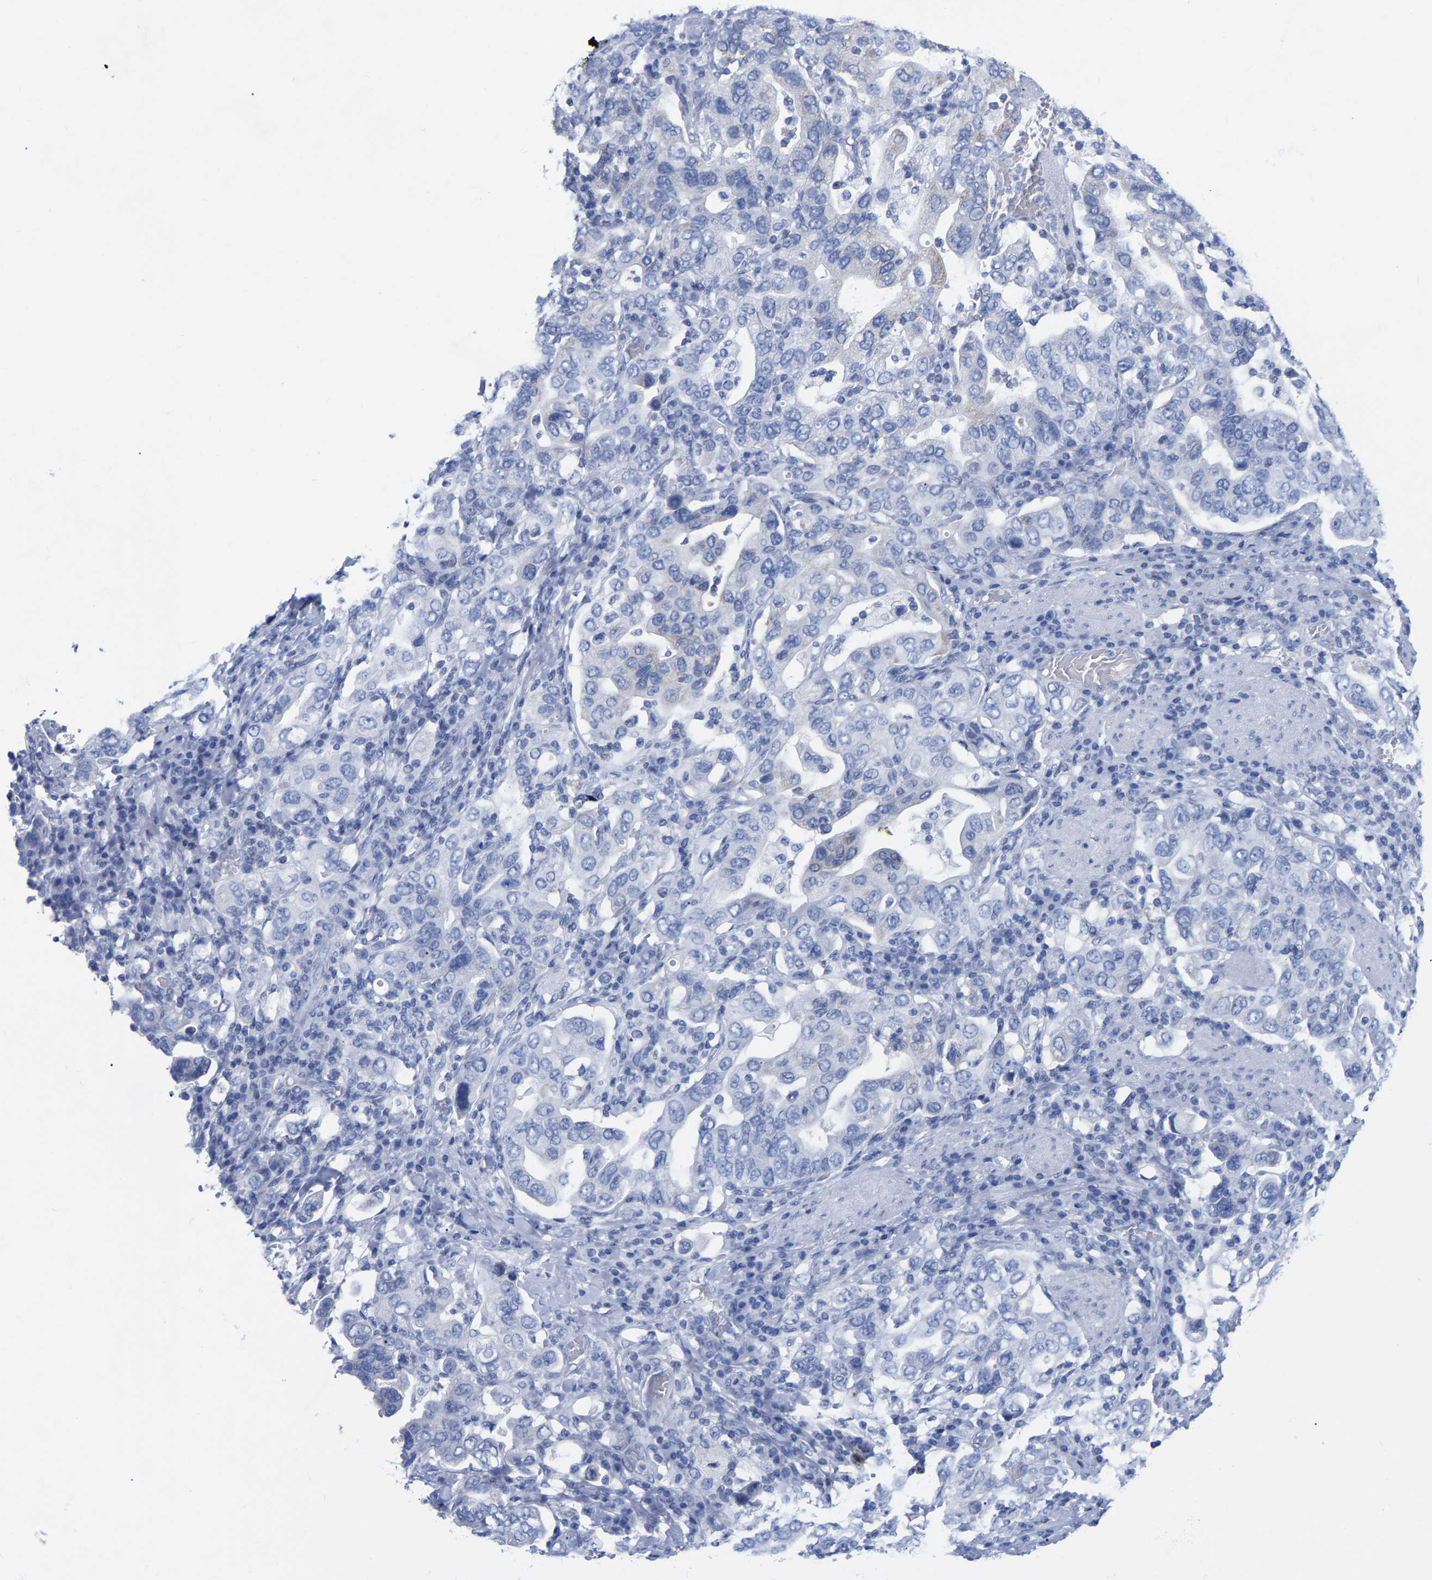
{"staining": {"intensity": "negative", "quantity": "none", "location": "none"}, "tissue": "stomach cancer", "cell_type": "Tumor cells", "image_type": "cancer", "snomed": [{"axis": "morphology", "description": "Adenocarcinoma, NOS"}, {"axis": "topography", "description": "Stomach, upper"}], "caption": "A high-resolution photomicrograph shows immunohistochemistry (IHC) staining of adenocarcinoma (stomach), which exhibits no significant staining in tumor cells.", "gene": "ZNF629", "patient": {"sex": "male", "age": 62}}